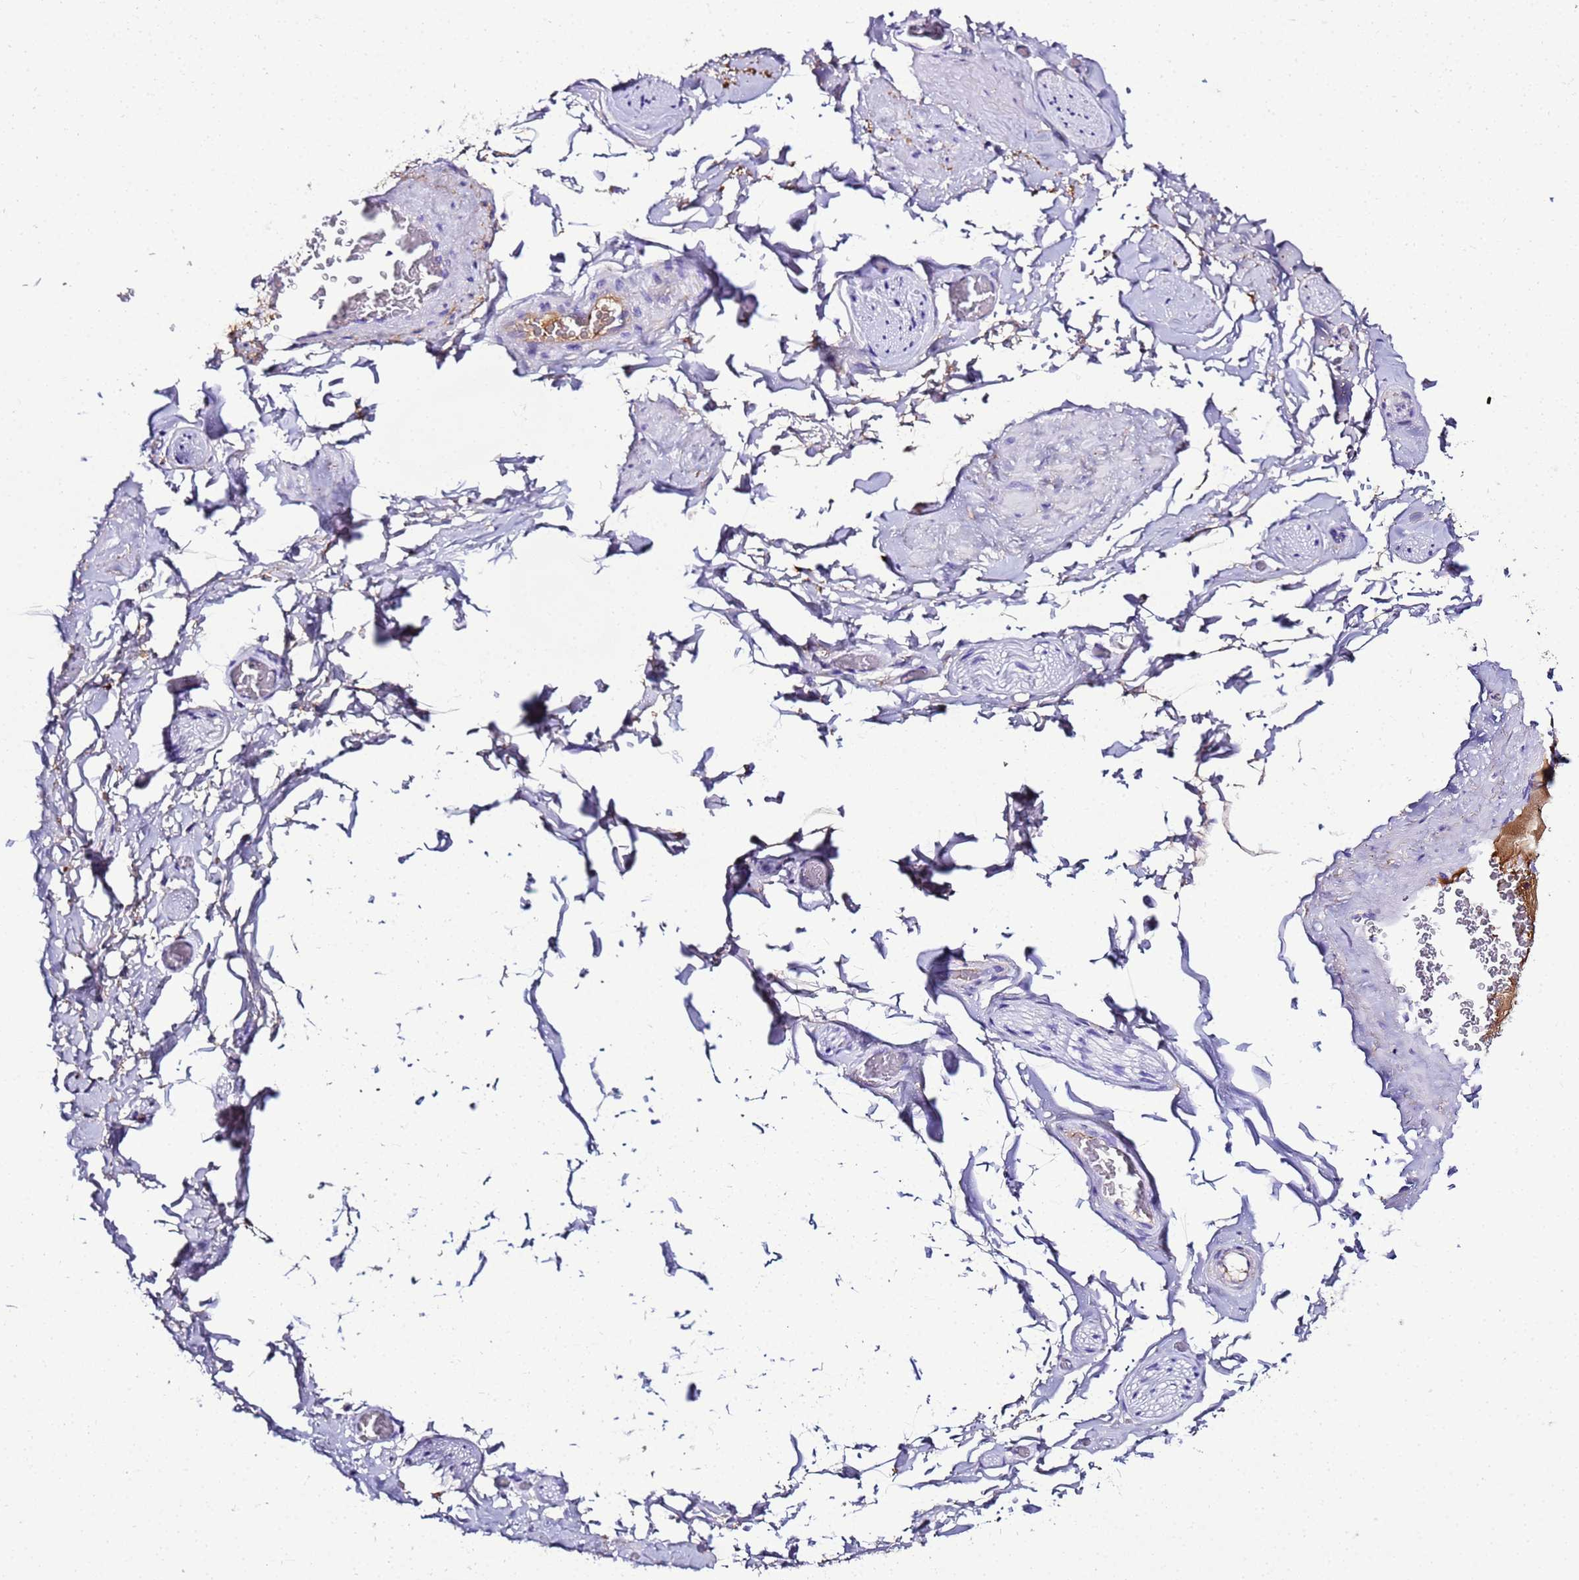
{"staining": {"intensity": "negative", "quantity": "none", "location": "none"}, "tissue": "adipose tissue", "cell_type": "Adipocytes", "image_type": "normal", "snomed": [{"axis": "morphology", "description": "Normal tissue, NOS"}, {"axis": "topography", "description": "Soft tissue"}, {"axis": "topography", "description": "Adipose tissue"}, {"axis": "topography", "description": "Vascular tissue"}, {"axis": "topography", "description": "Peripheral nerve tissue"}], "caption": "An immunohistochemistry (IHC) photomicrograph of normal adipose tissue is shown. There is no staining in adipocytes of adipose tissue.", "gene": "CFHR1", "patient": {"sex": "male", "age": 46}}